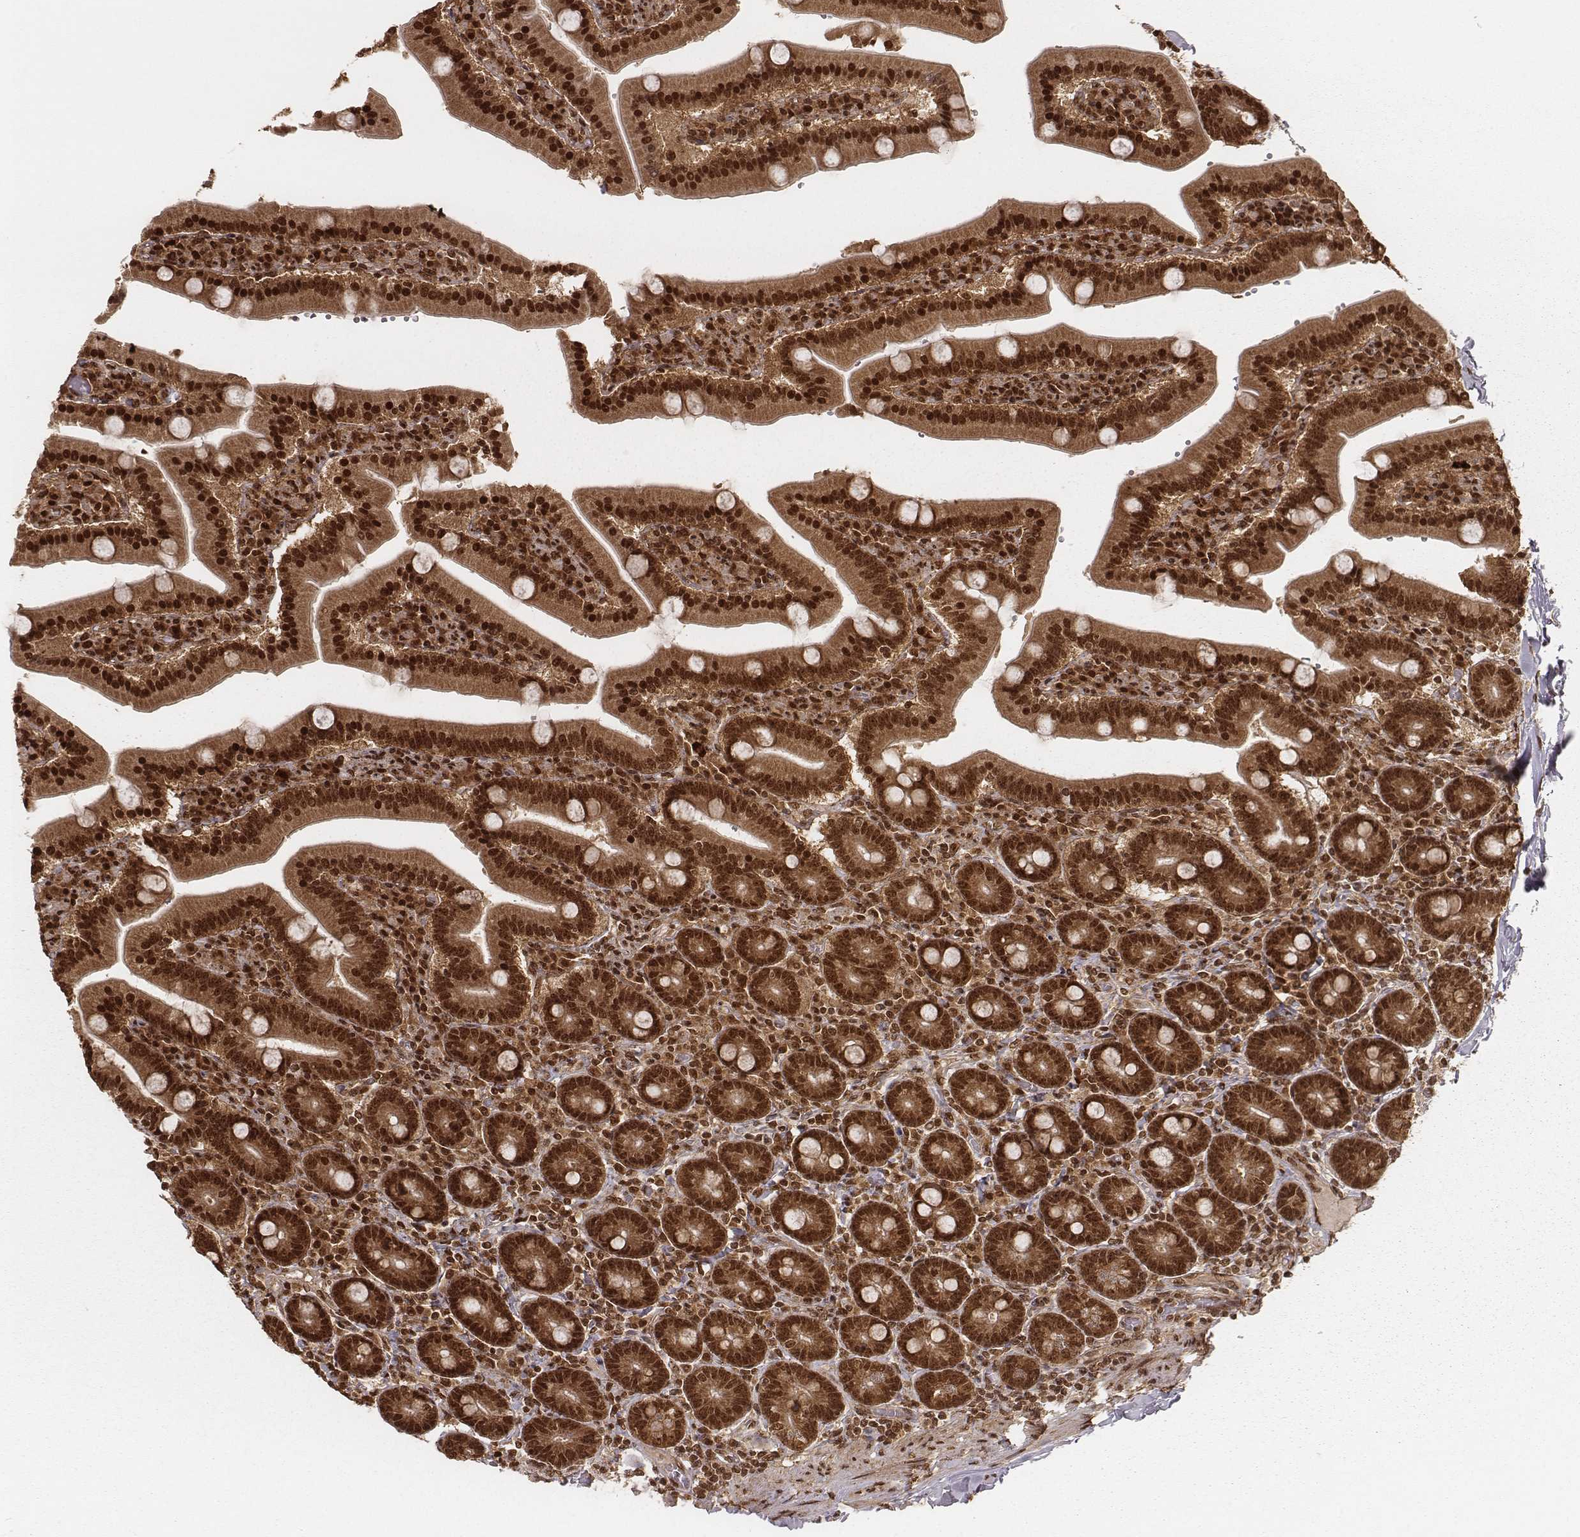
{"staining": {"intensity": "strong", "quantity": ">75%", "location": "cytoplasmic/membranous,nuclear"}, "tissue": "duodenum", "cell_type": "Glandular cells", "image_type": "normal", "snomed": [{"axis": "morphology", "description": "Normal tissue, NOS"}, {"axis": "topography", "description": "Duodenum"}], "caption": "This photomicrograph displays immunohistochemistry (IHC) staining of unremarkable human duodenum, with high strong cytoplasmic/membranous,nuclear staining in about >75% of glandular cells.", "gene": "NFX1", "patient": {"sex": "female", "age": 62}}